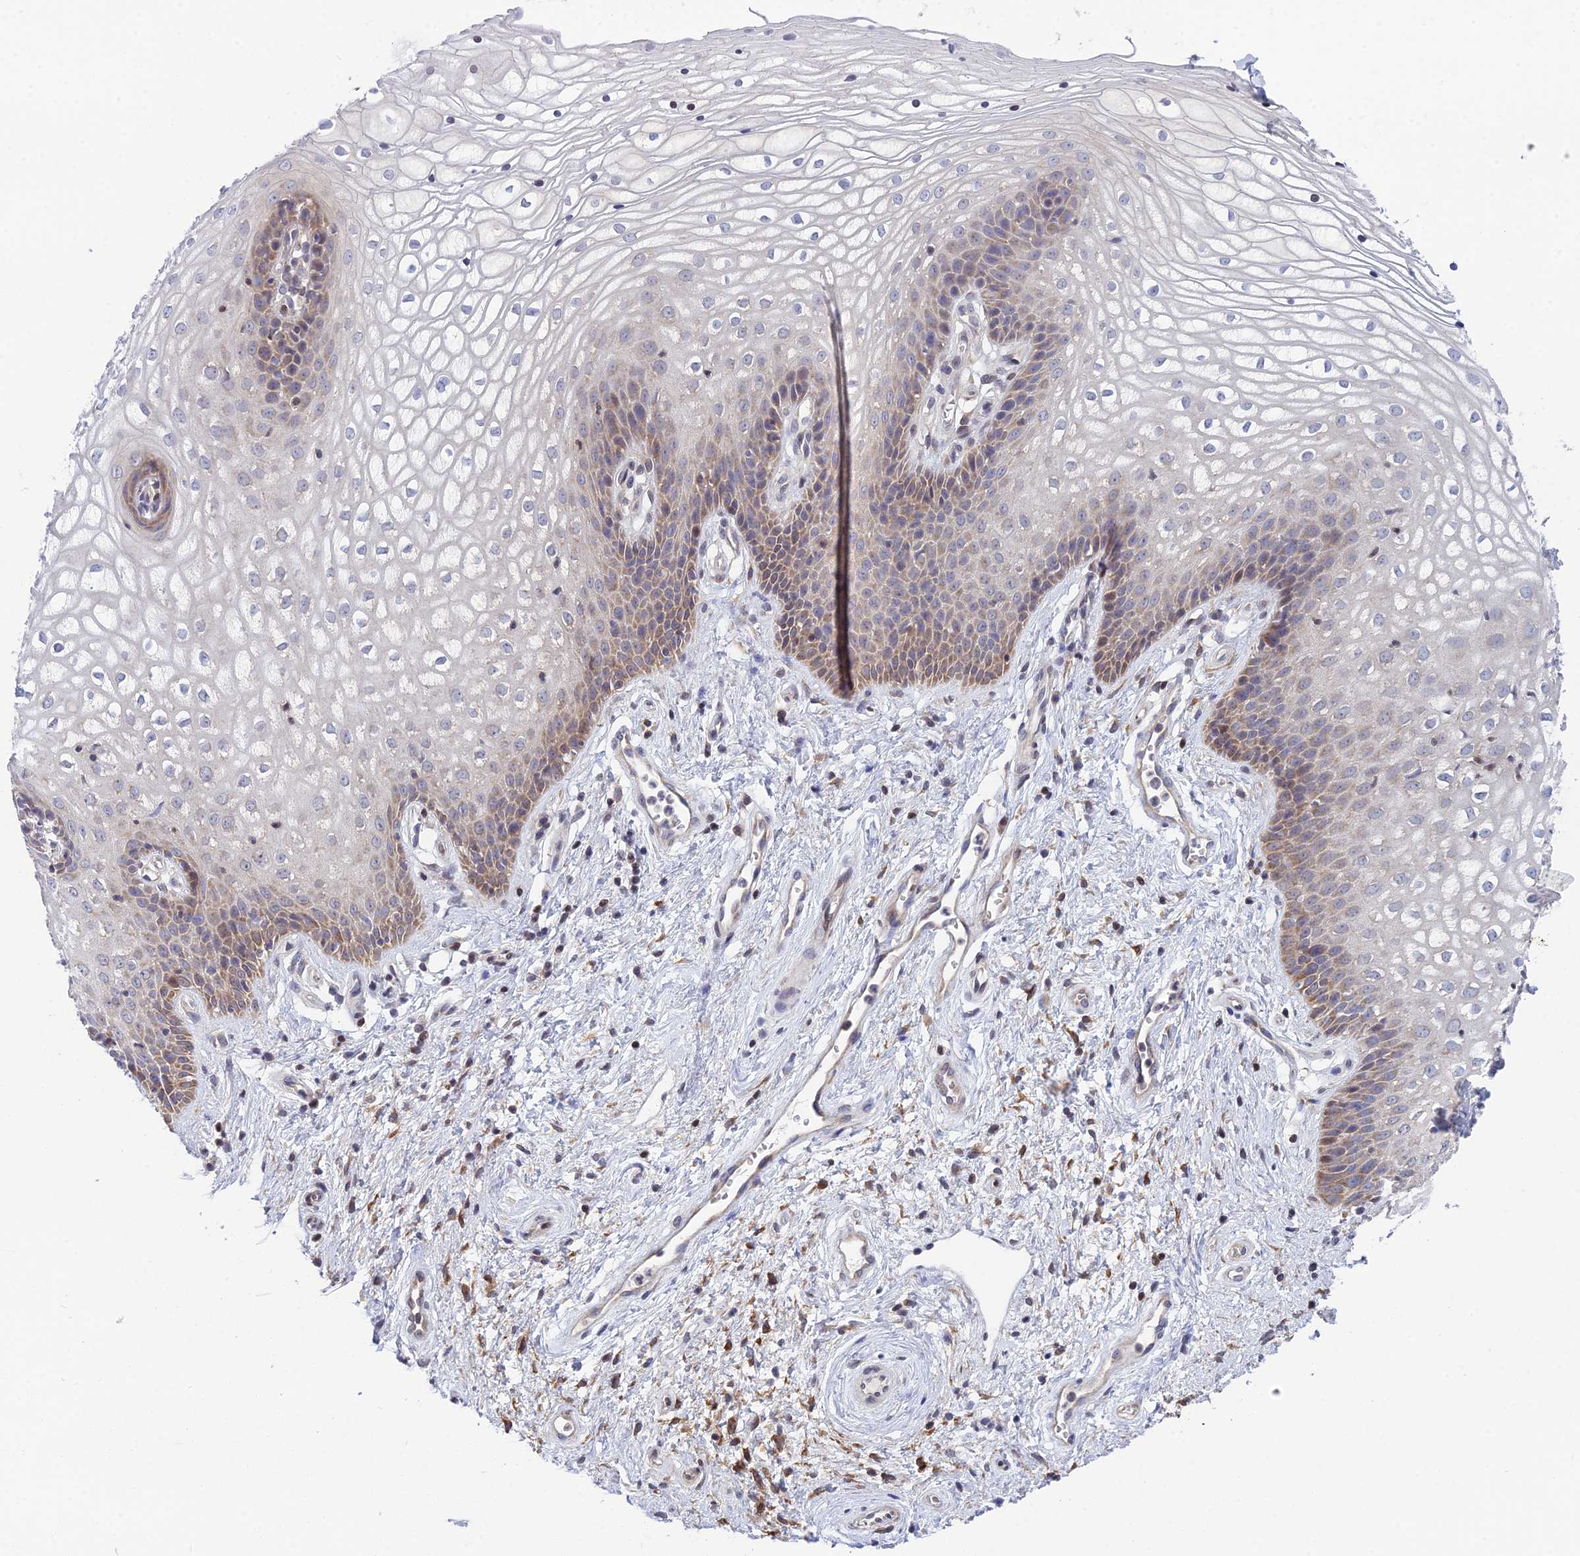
{"staining": {"intensity": "moderate", "quantity": "25%-75%", "location": "cytoplasmic/membranous"}, "tissue": "vagina", "cell_type": "Squamous epithelial cells", "image_type": "normal", "snomed": [{"axis": "morphology", "description": "Normal tissue, NOS"}, {"axis": "topography", "description": "Vagina"}], "caption": "An image of human vagina stained for a protein displays moderate cytoplasmic/membranous brown staining in squamous epithelial cells.", "gene": "ELOA2", "patient": {"sex": "female", "age": 34}}